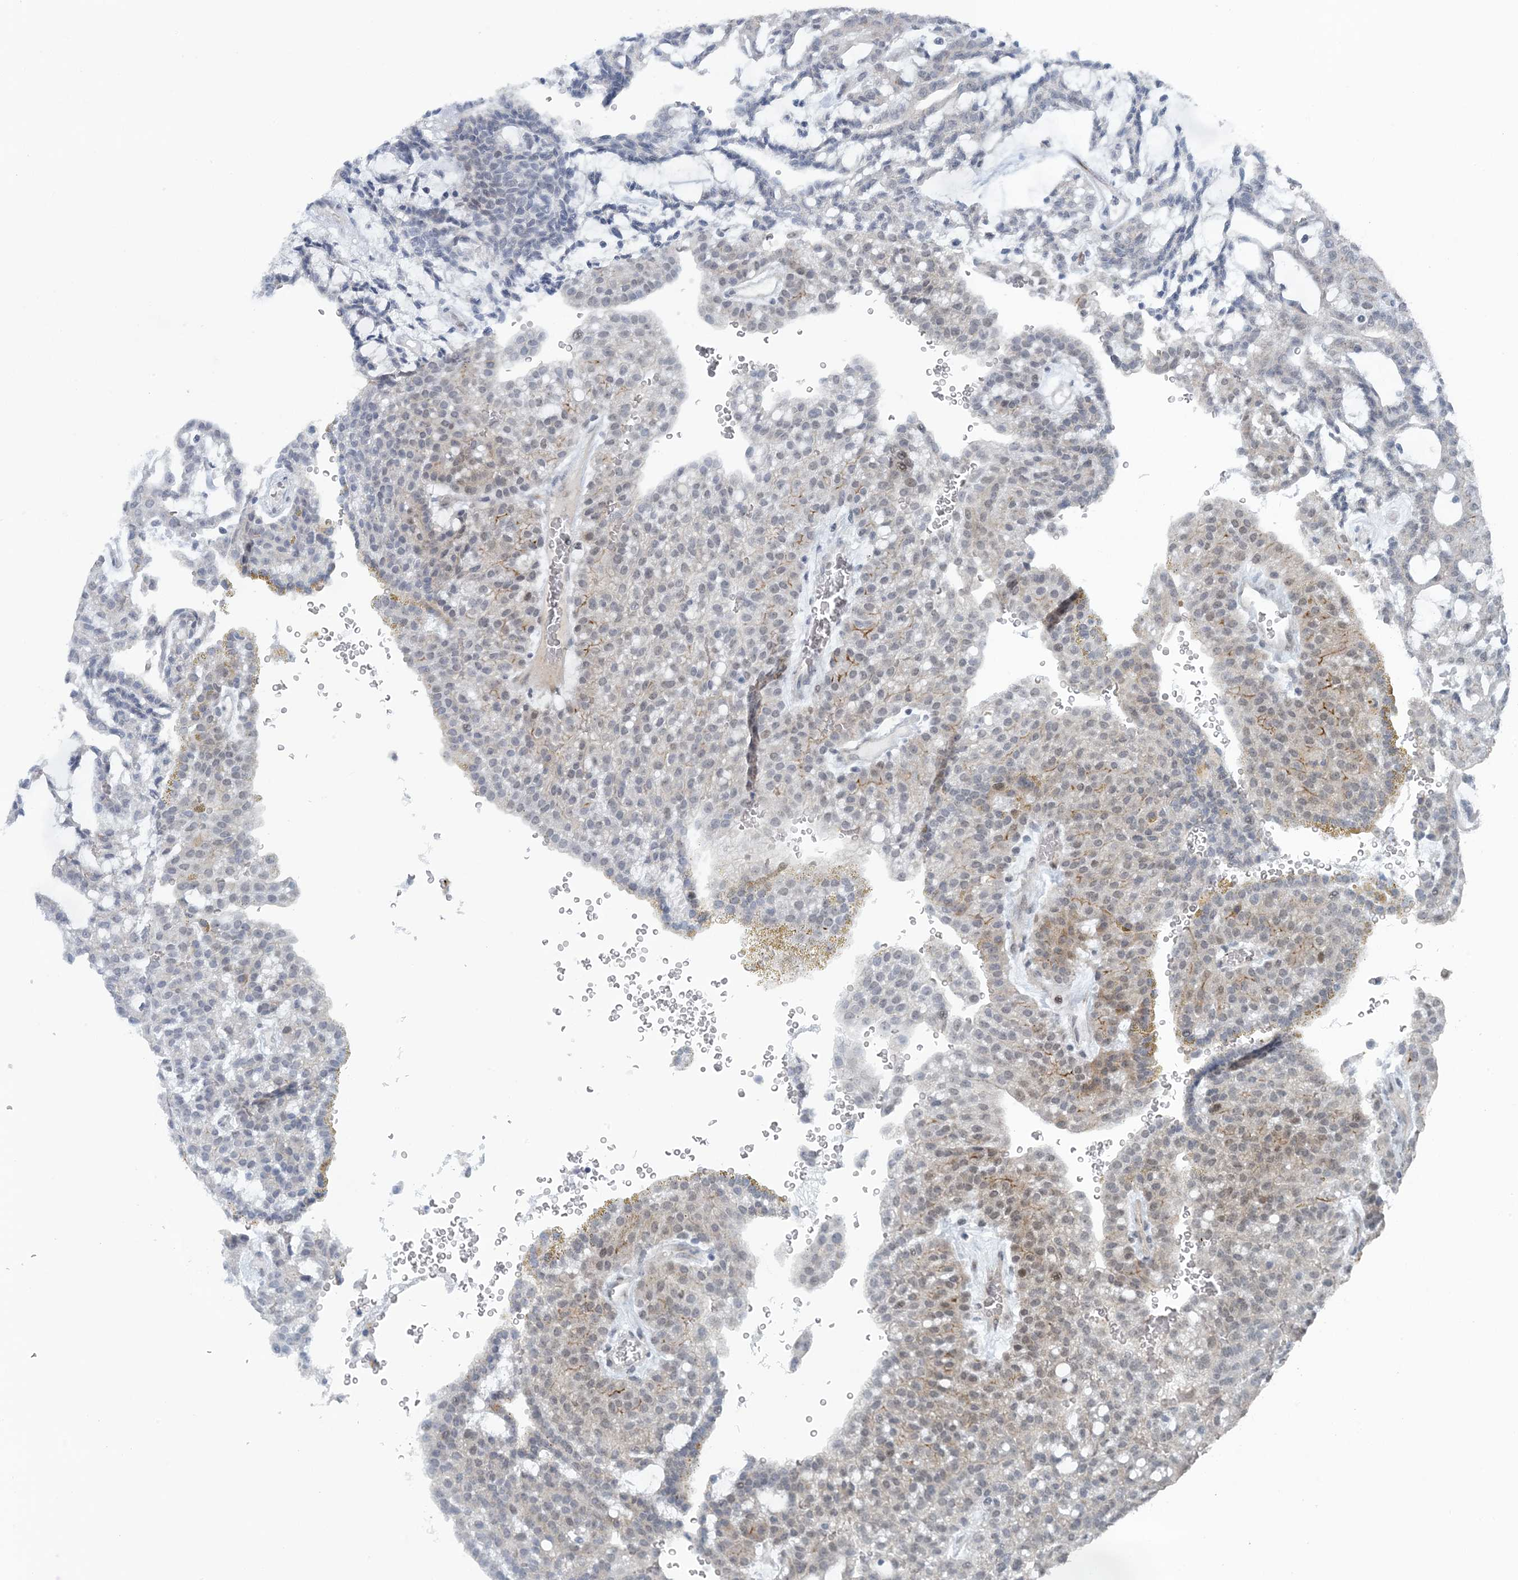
{"staining": {"intensity": "weak", "quantity": "<25%", "location": "cytoplasmic/membranous"}, "tissue": "renal cancer", "cell_type": "Tumor cells", "image_type": "cancer", "snomed": [{"axis": "morphology", "description": "Adenocarcinoma, NOS"}, {"axis": "topography", "description": "Kidney"}], "caption": "There is no significant staining in tumor cells of adenocarcinoma (renal).", "gene": "MBD2", "patient": {"sex": "male", "age": 63}}